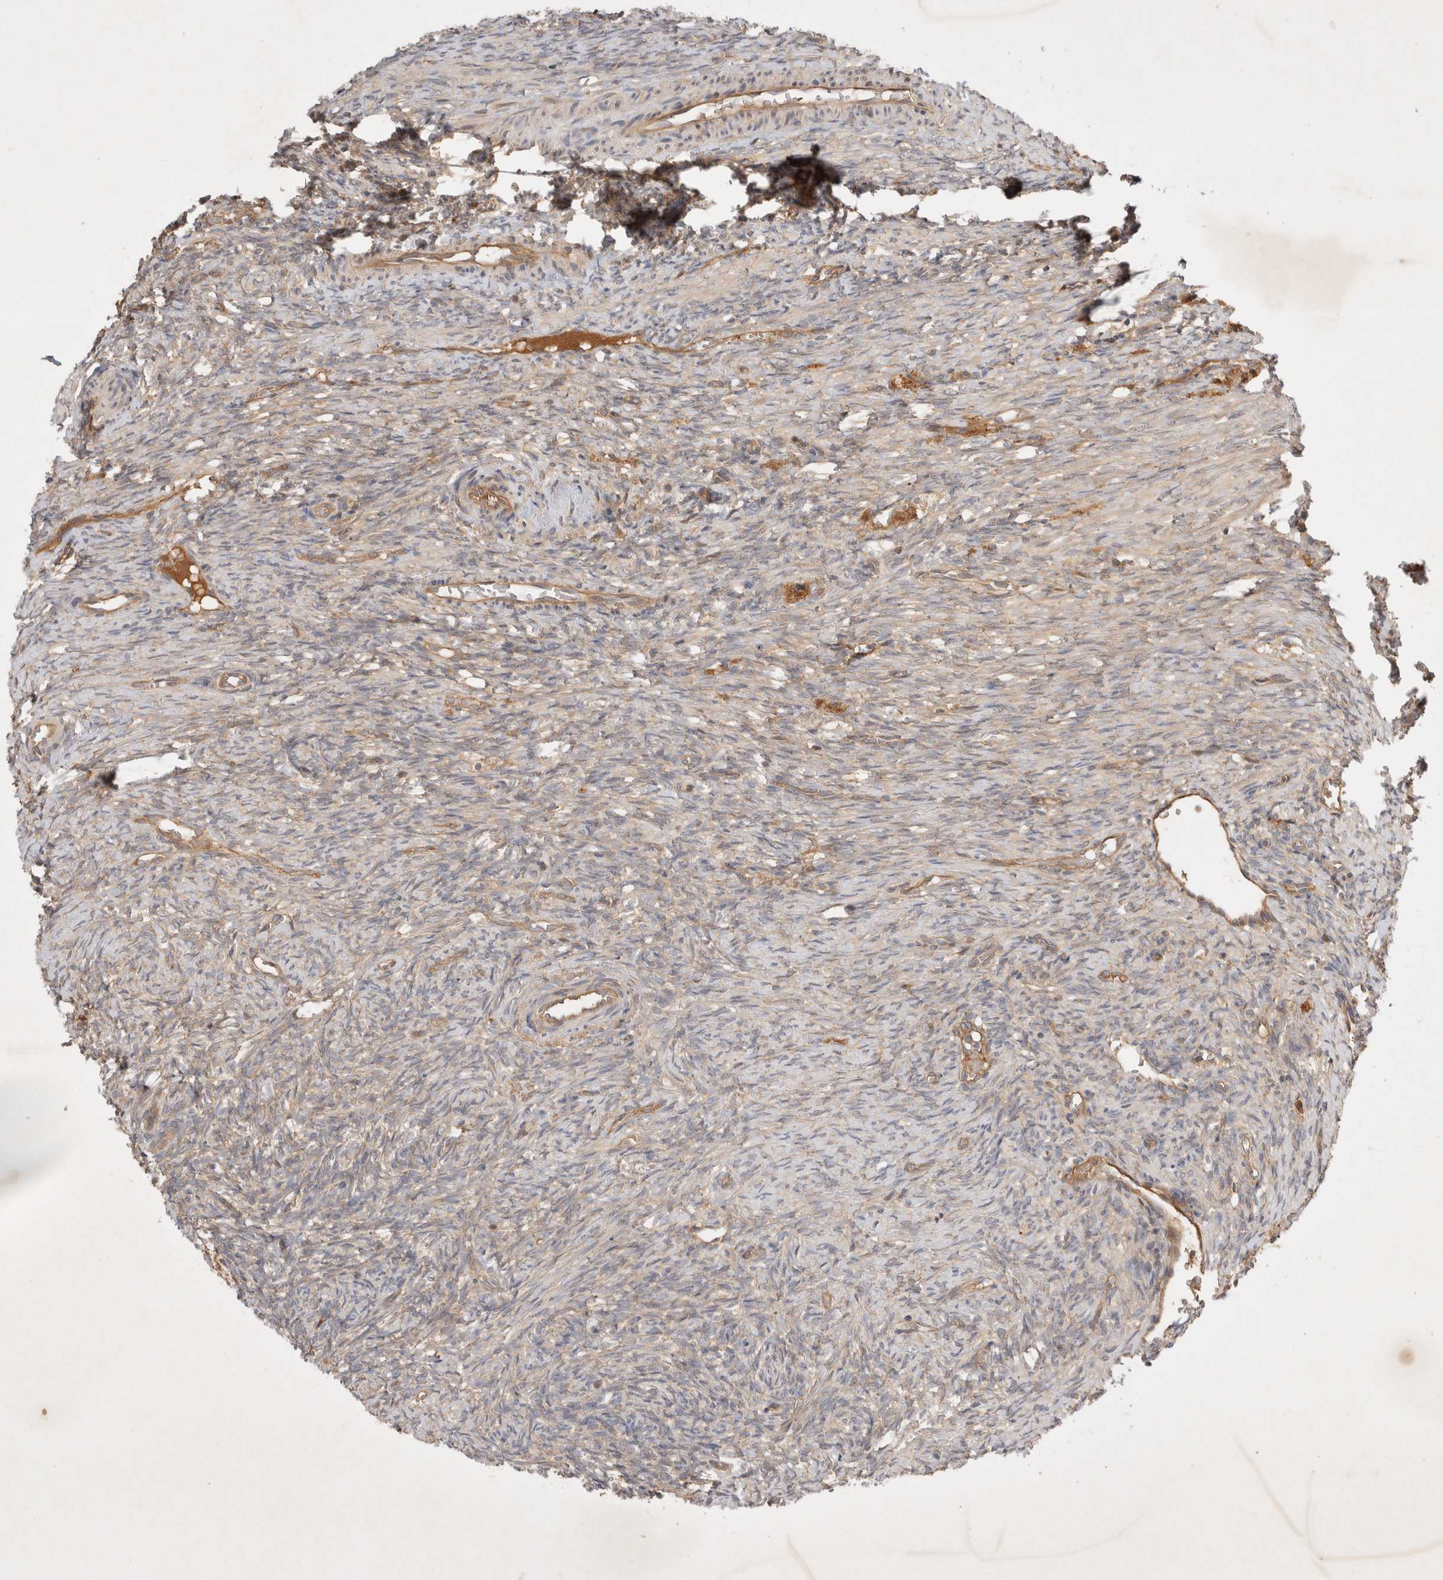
{"staining": {"intensity": "moderate", "quantity": ">75%", "location": "cytoplasmic/membranous"}, "tissue": "ovary", "cell_type": "Follicle cells", "image_type": "normal", "snomed": [{"axis": "morphology", "description": "Normal tissue, NOS"}, {"axis": "topography", "description": "Ovary"}], "caption": "DAB (3,3'-diaminobenzidine) immunohistochemical staining of normal ovary reveals moderate cytoplasmic/membranous protein staining in approximately >75% of follicle cells.", "gene": "YES1", "patient": {"sex": "female", "age": 41}}